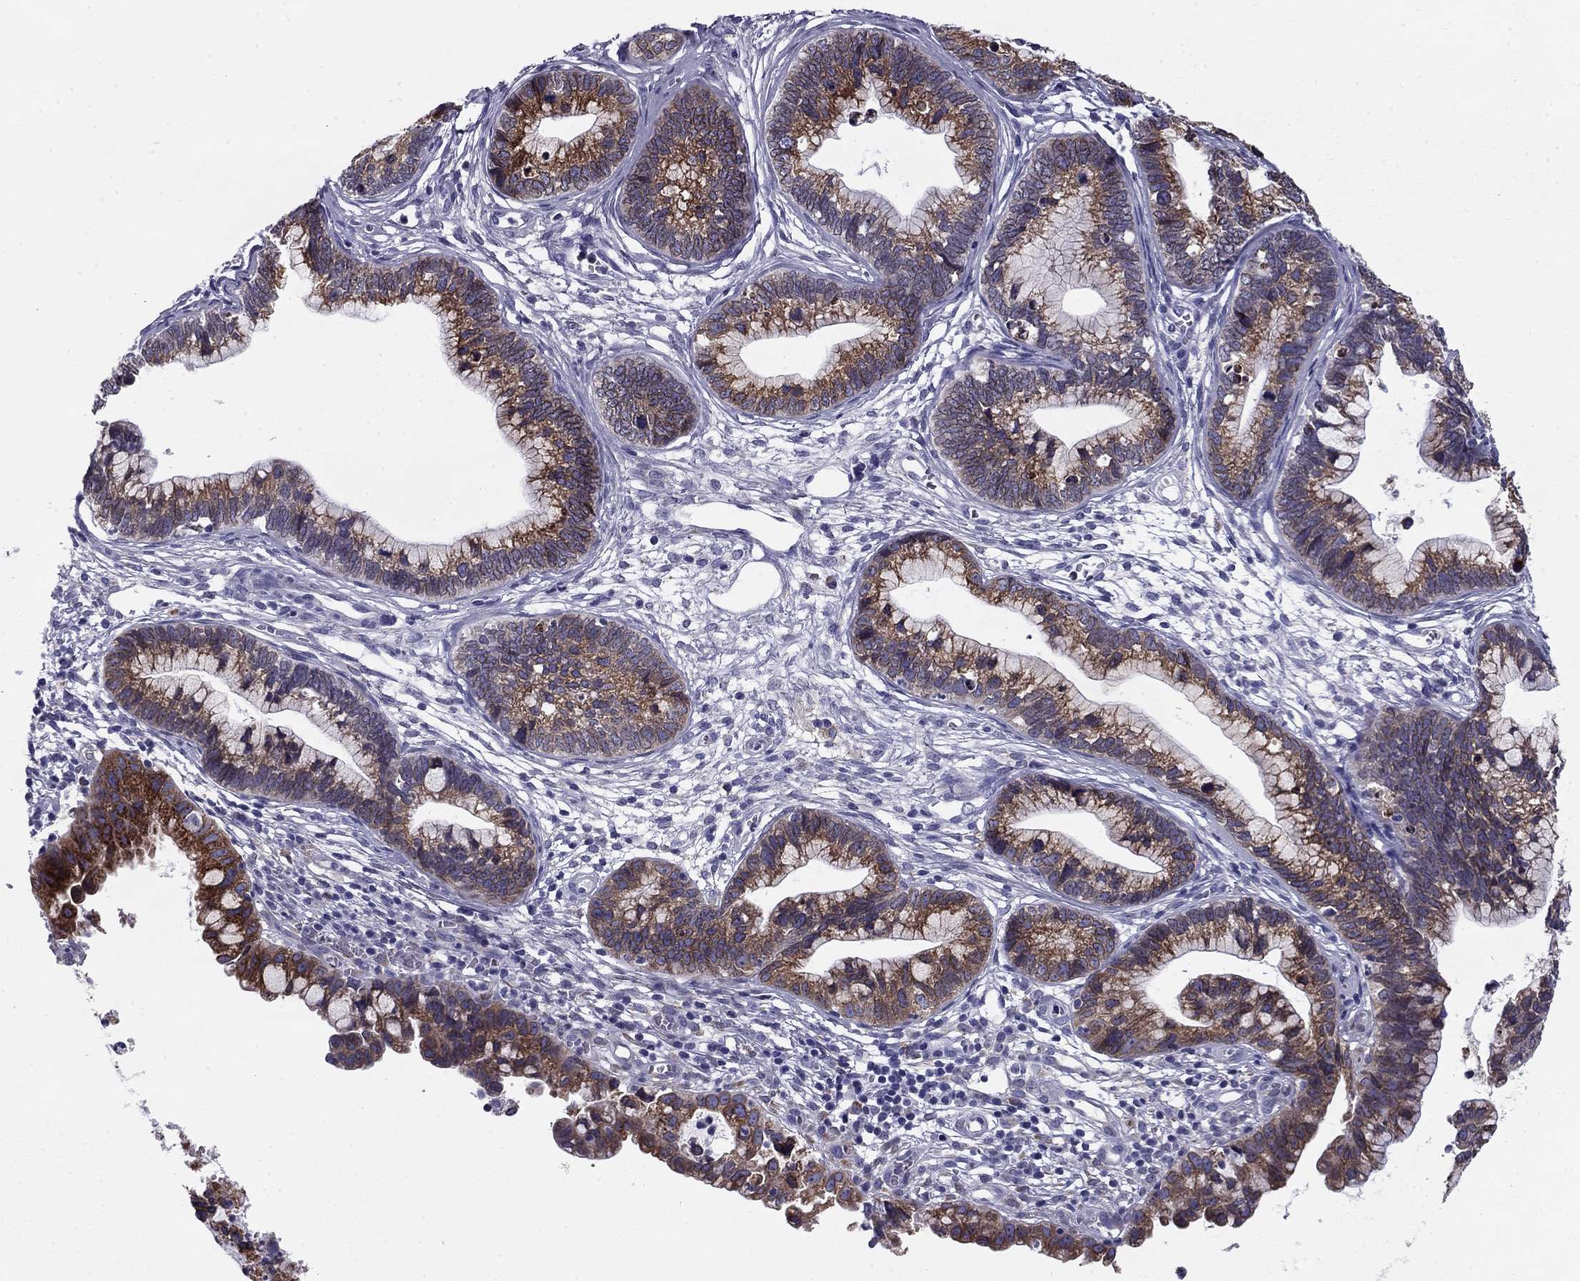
{"staining": {"intensity": "strong", "quantity": "25%-75%", "location": "cytoplasmic/membranous"}, "tissue": "cervical cancer", "cell_type": "Tumor cells", "image_type": "cancer", "snomed": [{"axis": "morphology", "description": "Adenocarcinoma, NOS"}, {"axis": "topography", "description": "Cervix"}], "caption": "Tumor cells display high levels of strong cytoplasmic/membranous positivity in approximately 25%-75% of cells in human cervical cancer. (Stains: DAB (3,3'-diaminobenzidine) in brown, nuclei in blue, Microscopy: brightfield microscopy at high magnification).", "gene": "TMED3", "patient": {"sex": "female", "age": 44}}